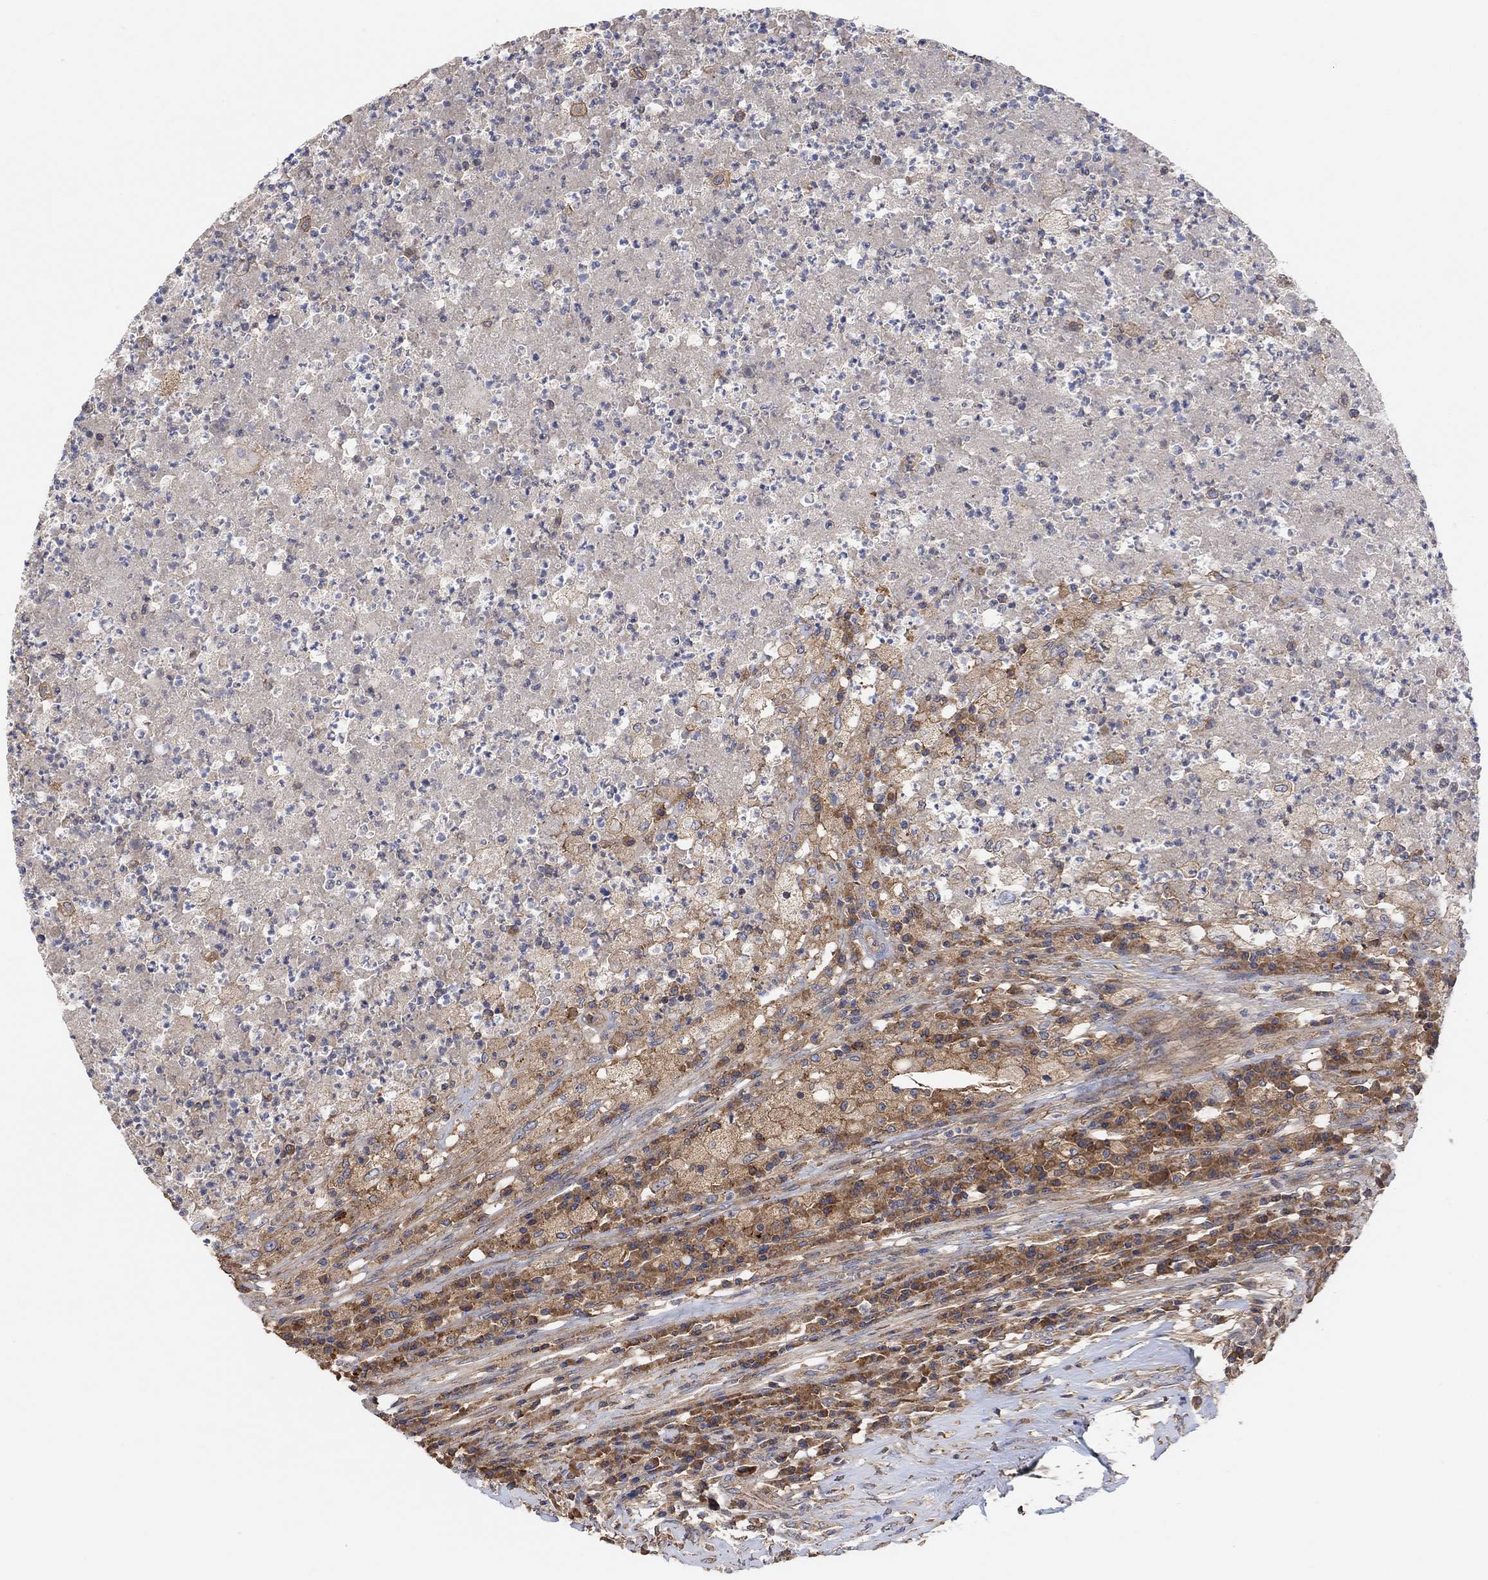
{"staining": {"intensity": "strong", "quantity": ">75%", "location": "cytoplasmic/membranous"}, "tissue": "testis cancer", "cell_type": "Tumor cells", "image_type": "cancer", "snomed": [{"axis": "morphology", "description": "Necrosis, NOS"}, {"axis": "morphology", "description": "Carcinoma, Embryonal, NOS"}, {"axis": "topography", "description": "Testis"}], "caption": "Testis embryonal carcinoma stained for a protein displays strong cytoplasmic/membranous positivity in tumor cells.", "gene": "BLOC1S3", "patient": {"sex": "male", "age": 19}}